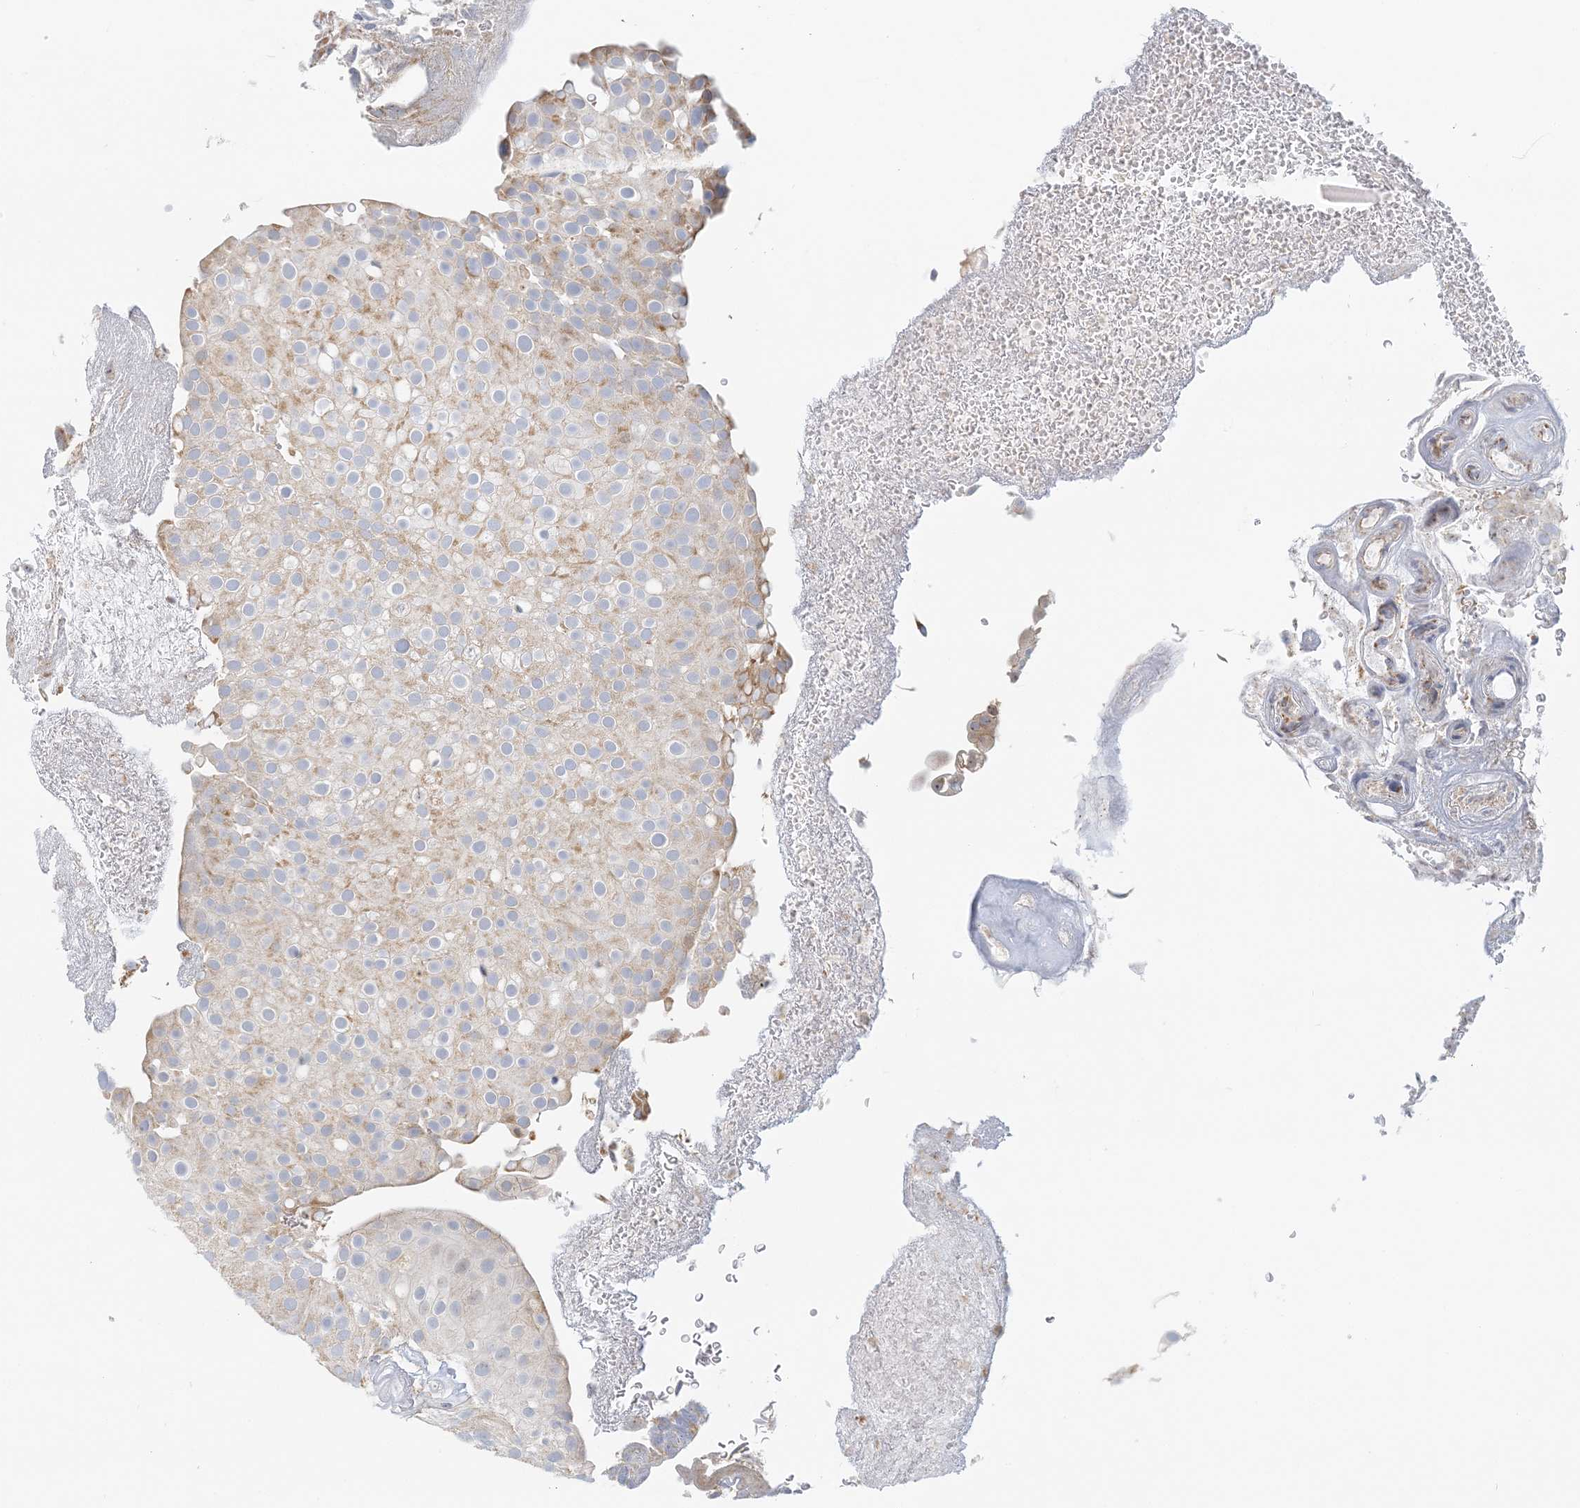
{"staining": {"intensity": "moderate", "quantity": "<25%", "location": "cytoplasmic/membranous"}, "tissue": "urothelial cancer", "cell_type": "Tumor cells", "image_type": "cancer", "snomed": [{"axis": "morphology", "description": "Urothelial carcinoma, Low grade"}, {"axis": "topography", "description": "Urinary bladder"}], "caption": "Moderate cytoplasmic/membranous staining is identified in approximately <25% of tumor cells in urothelial cancer.", "gene": "UBE2F", "patient": {"sex": "male", "age": 78}}